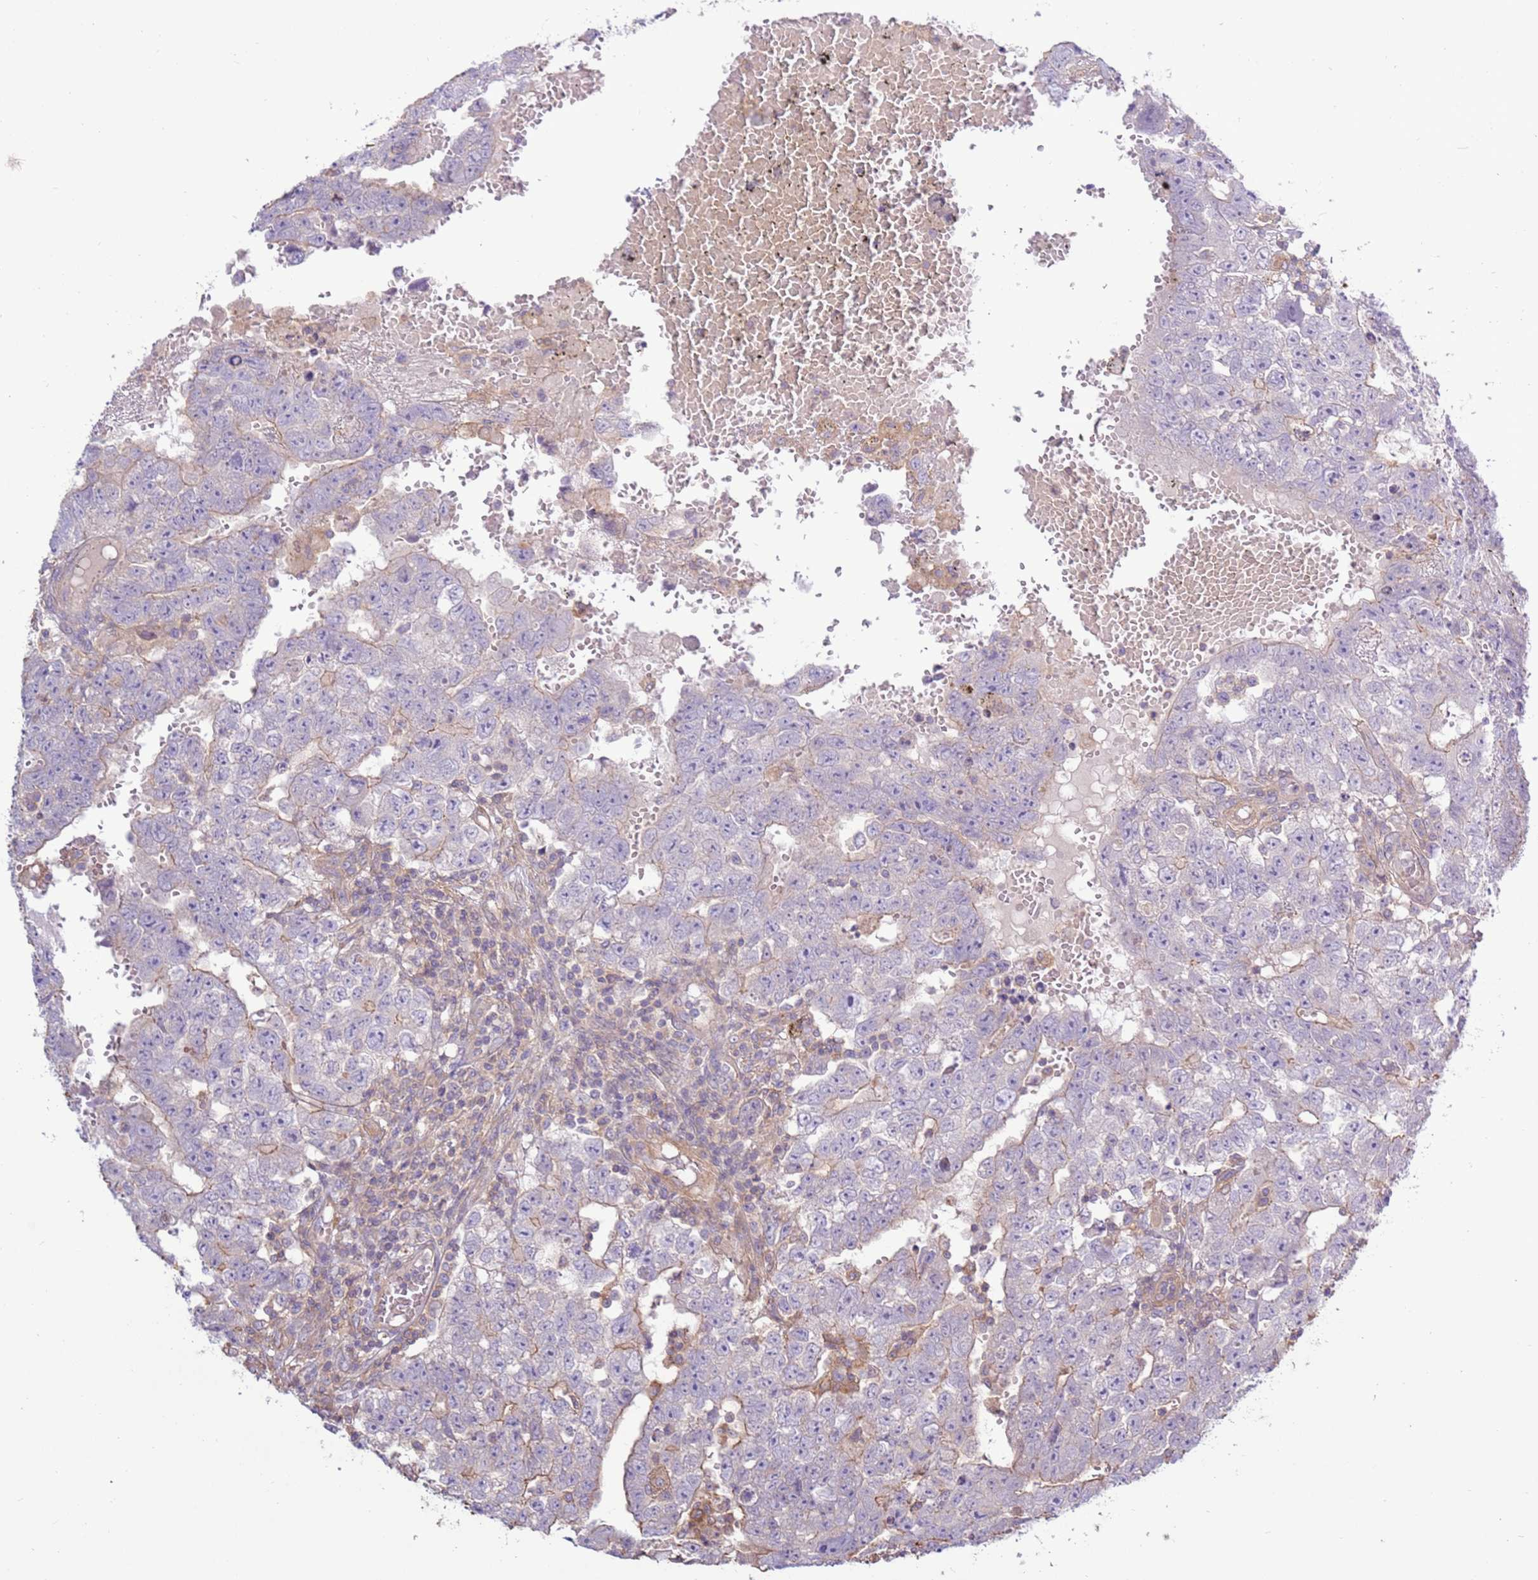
{"staining": {"intensity": "weak", "quantity": "25%-75%", "location": "cytoplasmic/membranous"}, "tissue": "testis cancer", "cell_type": "Tumor cells", "image_type": "cancer", "snomed": [{"axis": "morphology", "description": "Carcinoma, Embryonal, NOS"}, {"axis": "topography", "description": "Testis"}], "caption": "A low amount of weak cytoplasmic/membranous expression is seen in approximately 25%-75% of tumor cells in testis cancer tissue.", "gene": "EVA1B", "patient": {"sex": "male", "age": 25}}